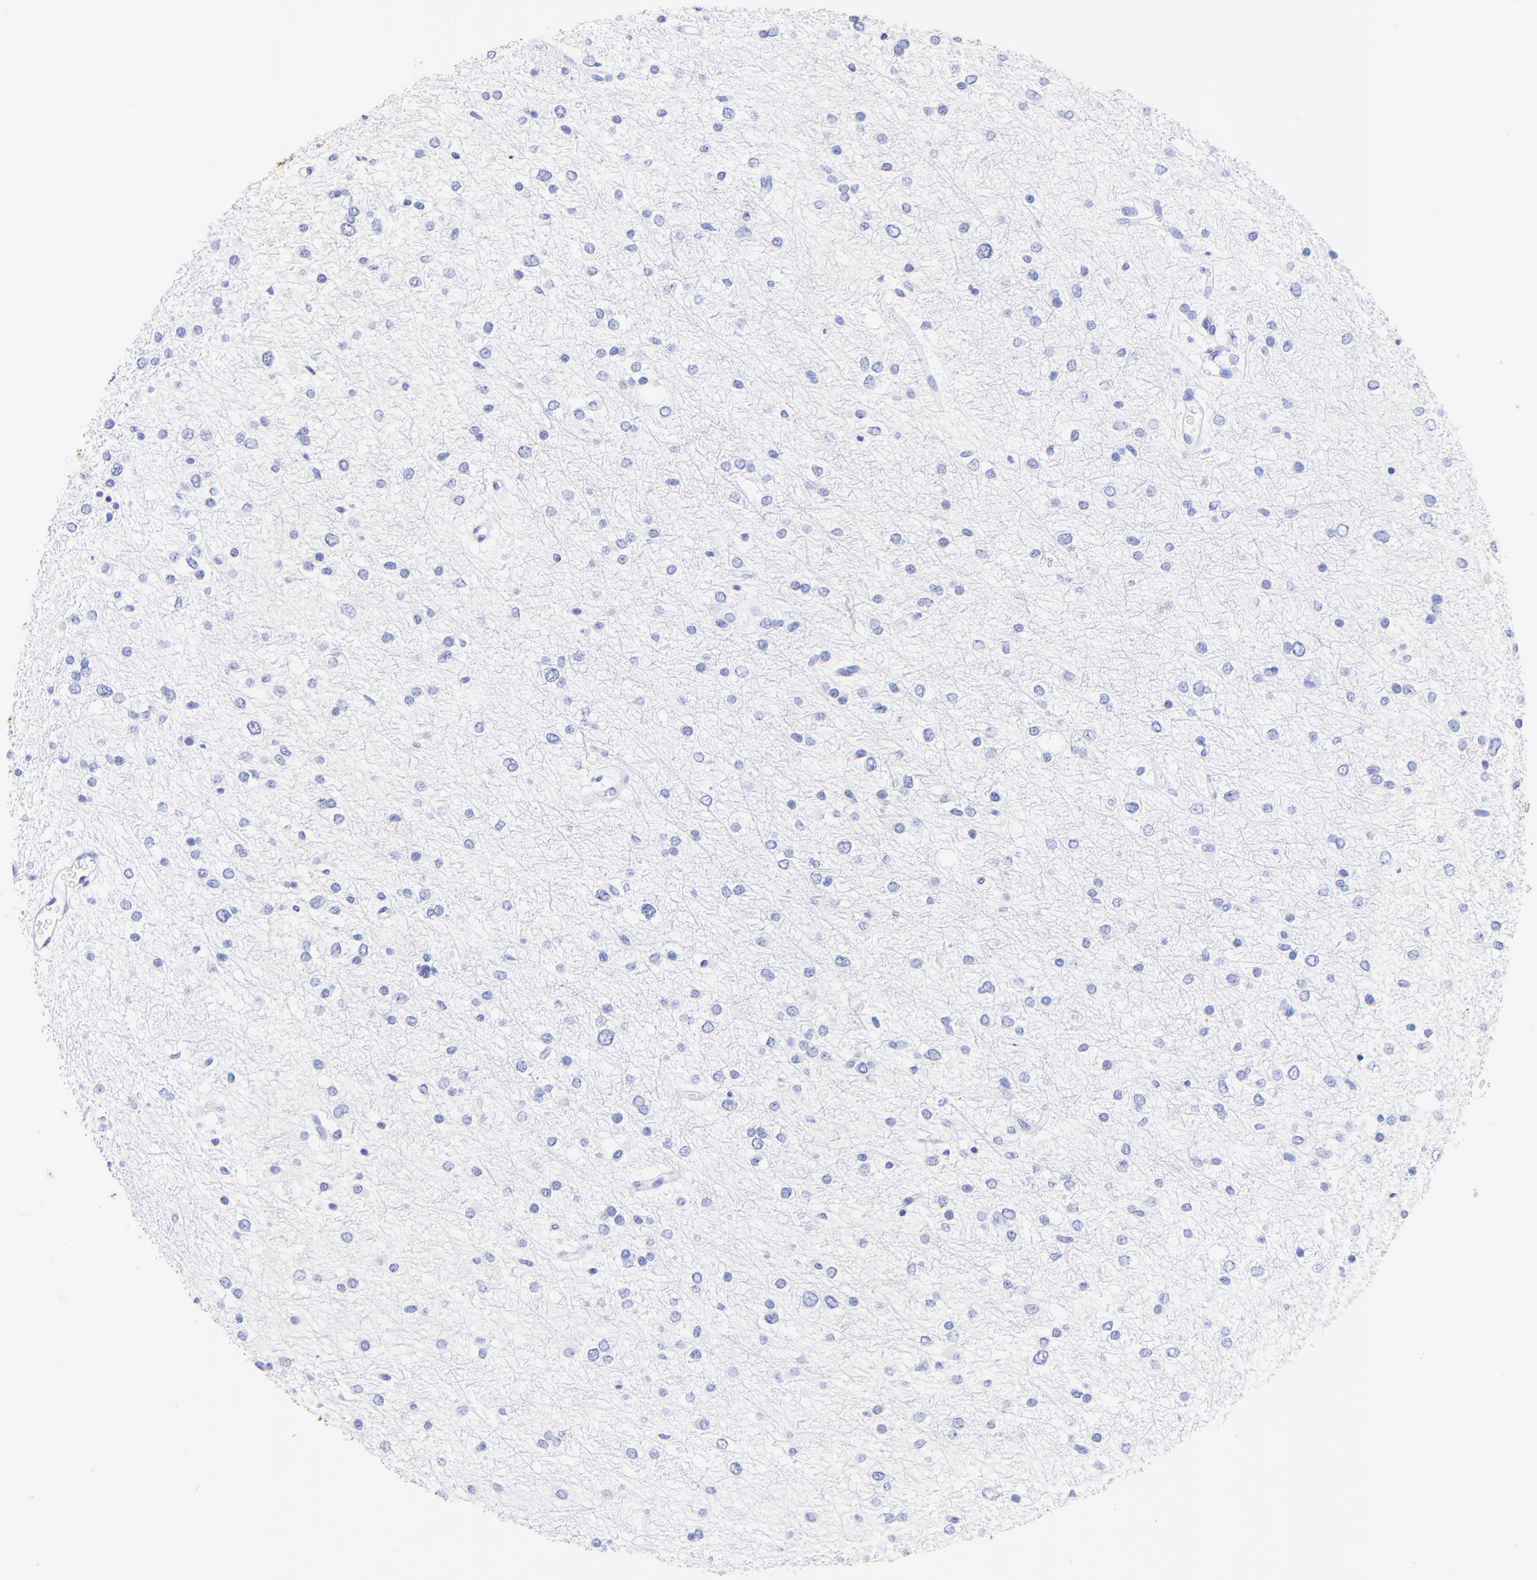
{"staining": {"intensity": "negative", "quantity": "none", "location": "none"}, "tissue": "glioma", "cell_type": "Tumor cells", "image_type": "cancer", "snomed": [{"axis": "morphology", "description": "Glioma, malignant, Low grade"}, {"axis": "topography", "description": "Brain"}], "caption": "IHC of malignant low-grade glioma shows no positivity in tumor cells.", "gene": "KRT19", "patient": {"sex": "female", "age": 36}}